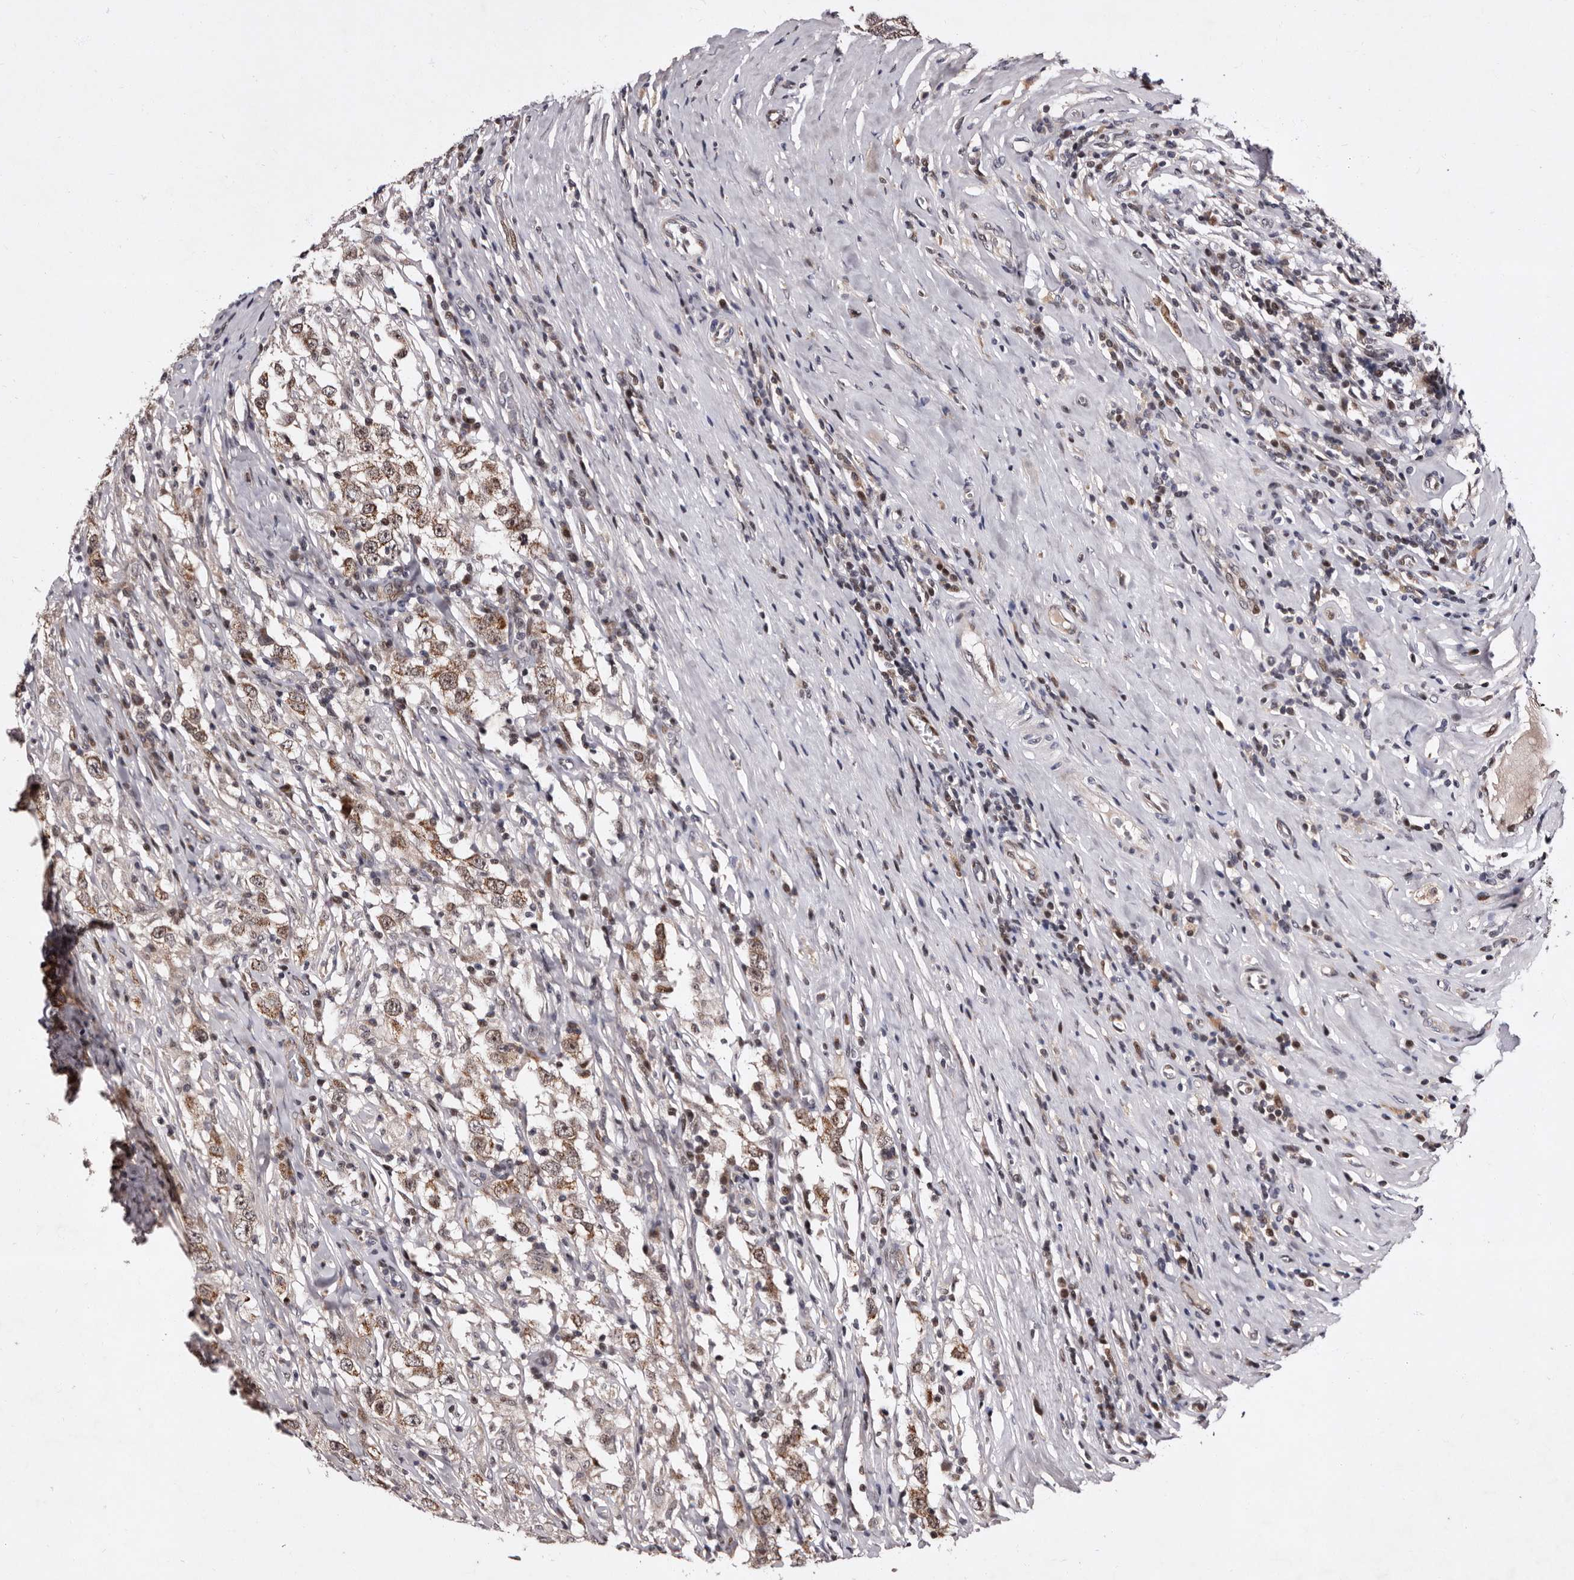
{"staining": {"intensity": "weak", "quantity": ">75%", "location": "cytoplasmic/membranous,nuclear"}, "tissue": "testis cancer", "cell_type": "Tumor cells", "image_type": "cancer", "snomed": [{"axis": "morphology", "description": "Seminoma, NOS"}, {"axis": "topography", "description": "Testis"}], "caption": "DAB immunohistochemical staining of testis cancer (seminoma) demonstrates weak cytoplasmic/membranous and nuclear protein staining in about >75% of tumor cells. Using DAB (brown) and hematoxylin (blue) stains, captured at high magnification using brightfield microscopy.", "gene": "TNKS", "patient": {"sex": "male", "age": 41}}